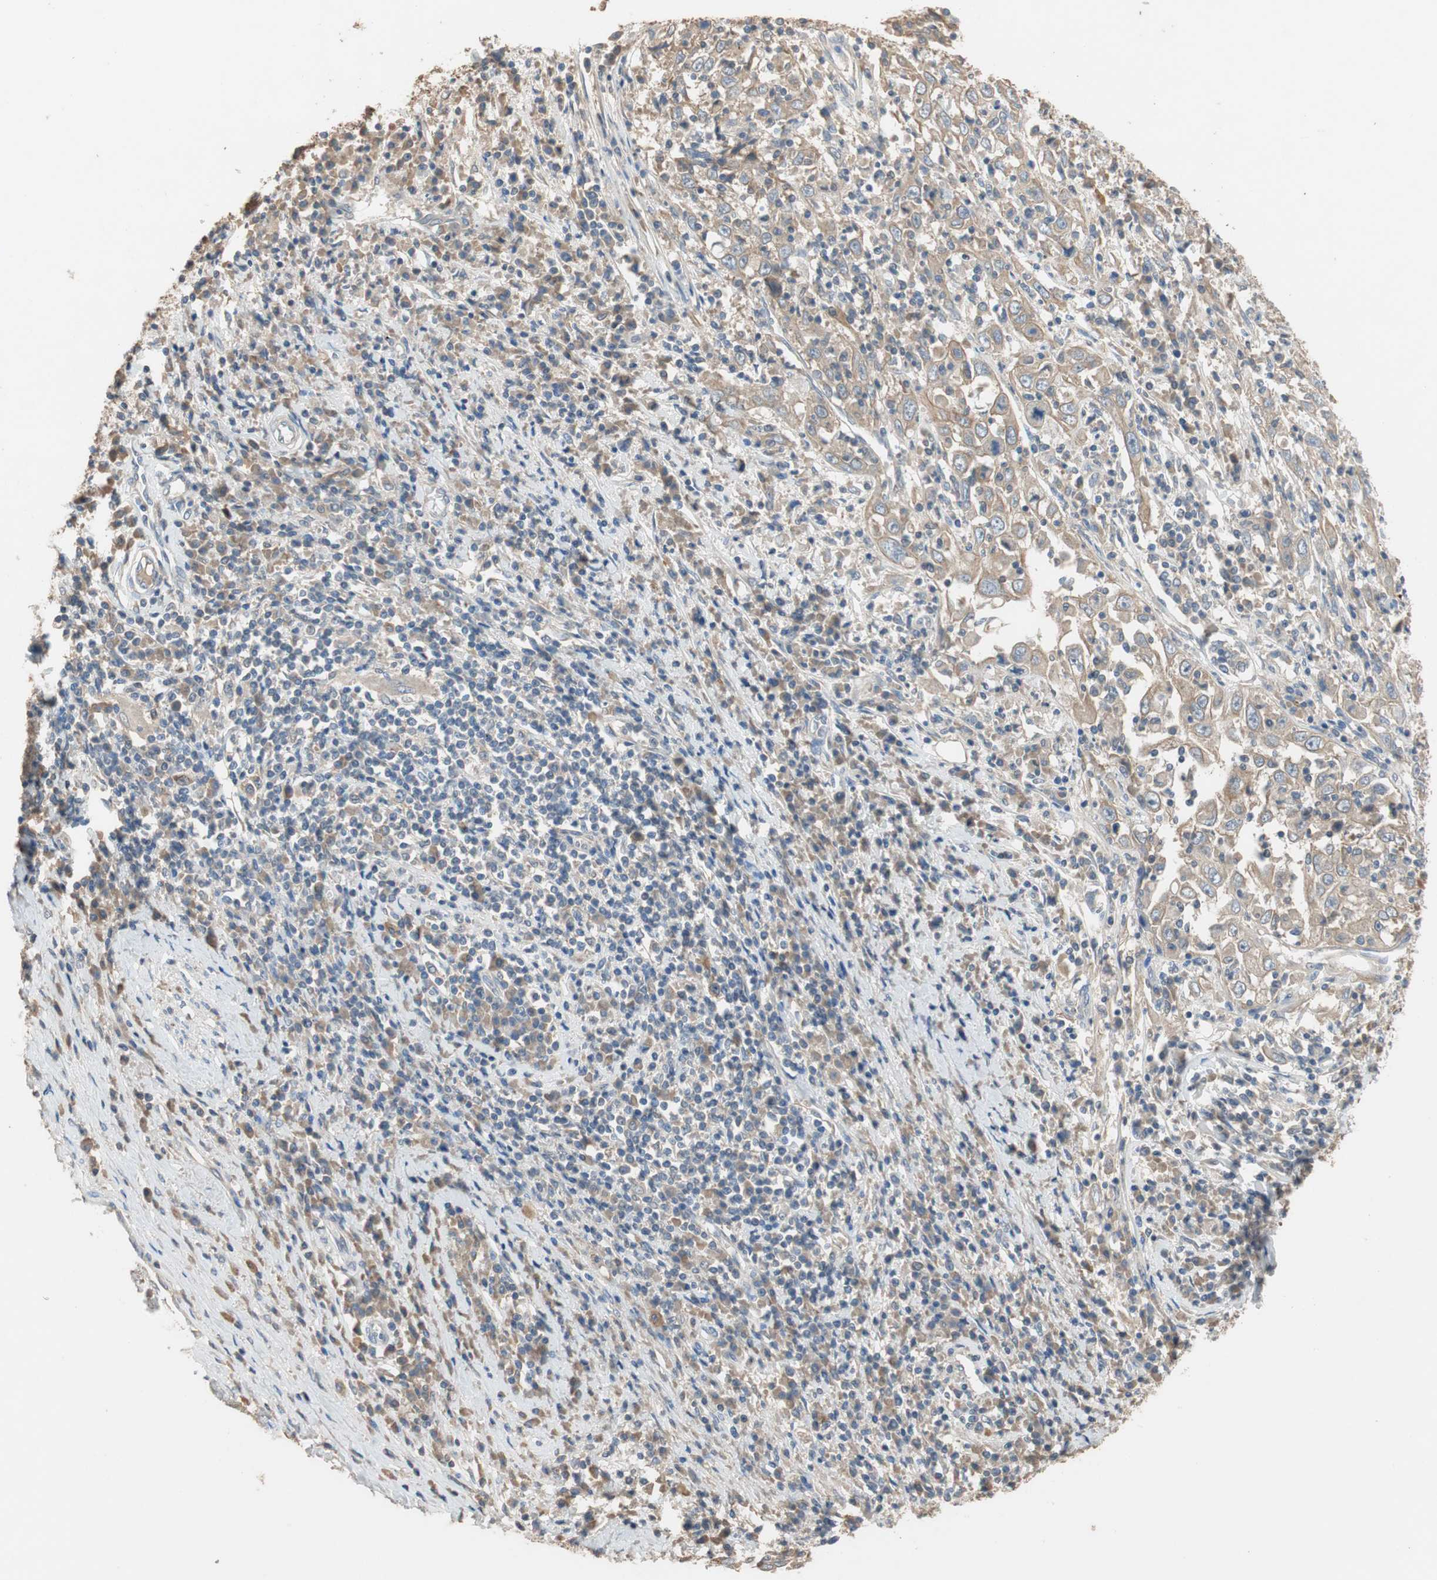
{"staining": {"intensity": "moderate", "quantity": ">75%", "location": "cytoplasmic/membranous"}, "tissue": "cervical cancer", "cell_type": "Tumor cells", "image_type": "cancer", "snomed": [{"axis": "morphology", "description": "Squamous cell carcinoma, NOS"}, {"axis": "topography", "description": "Cervix"}], "caption": "Cervical cancer stained with immunohistochemistry (IHC) exhibits moderate cytoplasmic/membranous staining in about >75% of tumor cells.", "gene": "ADAP1", "patient": {"sex": "female", "age": 46}}